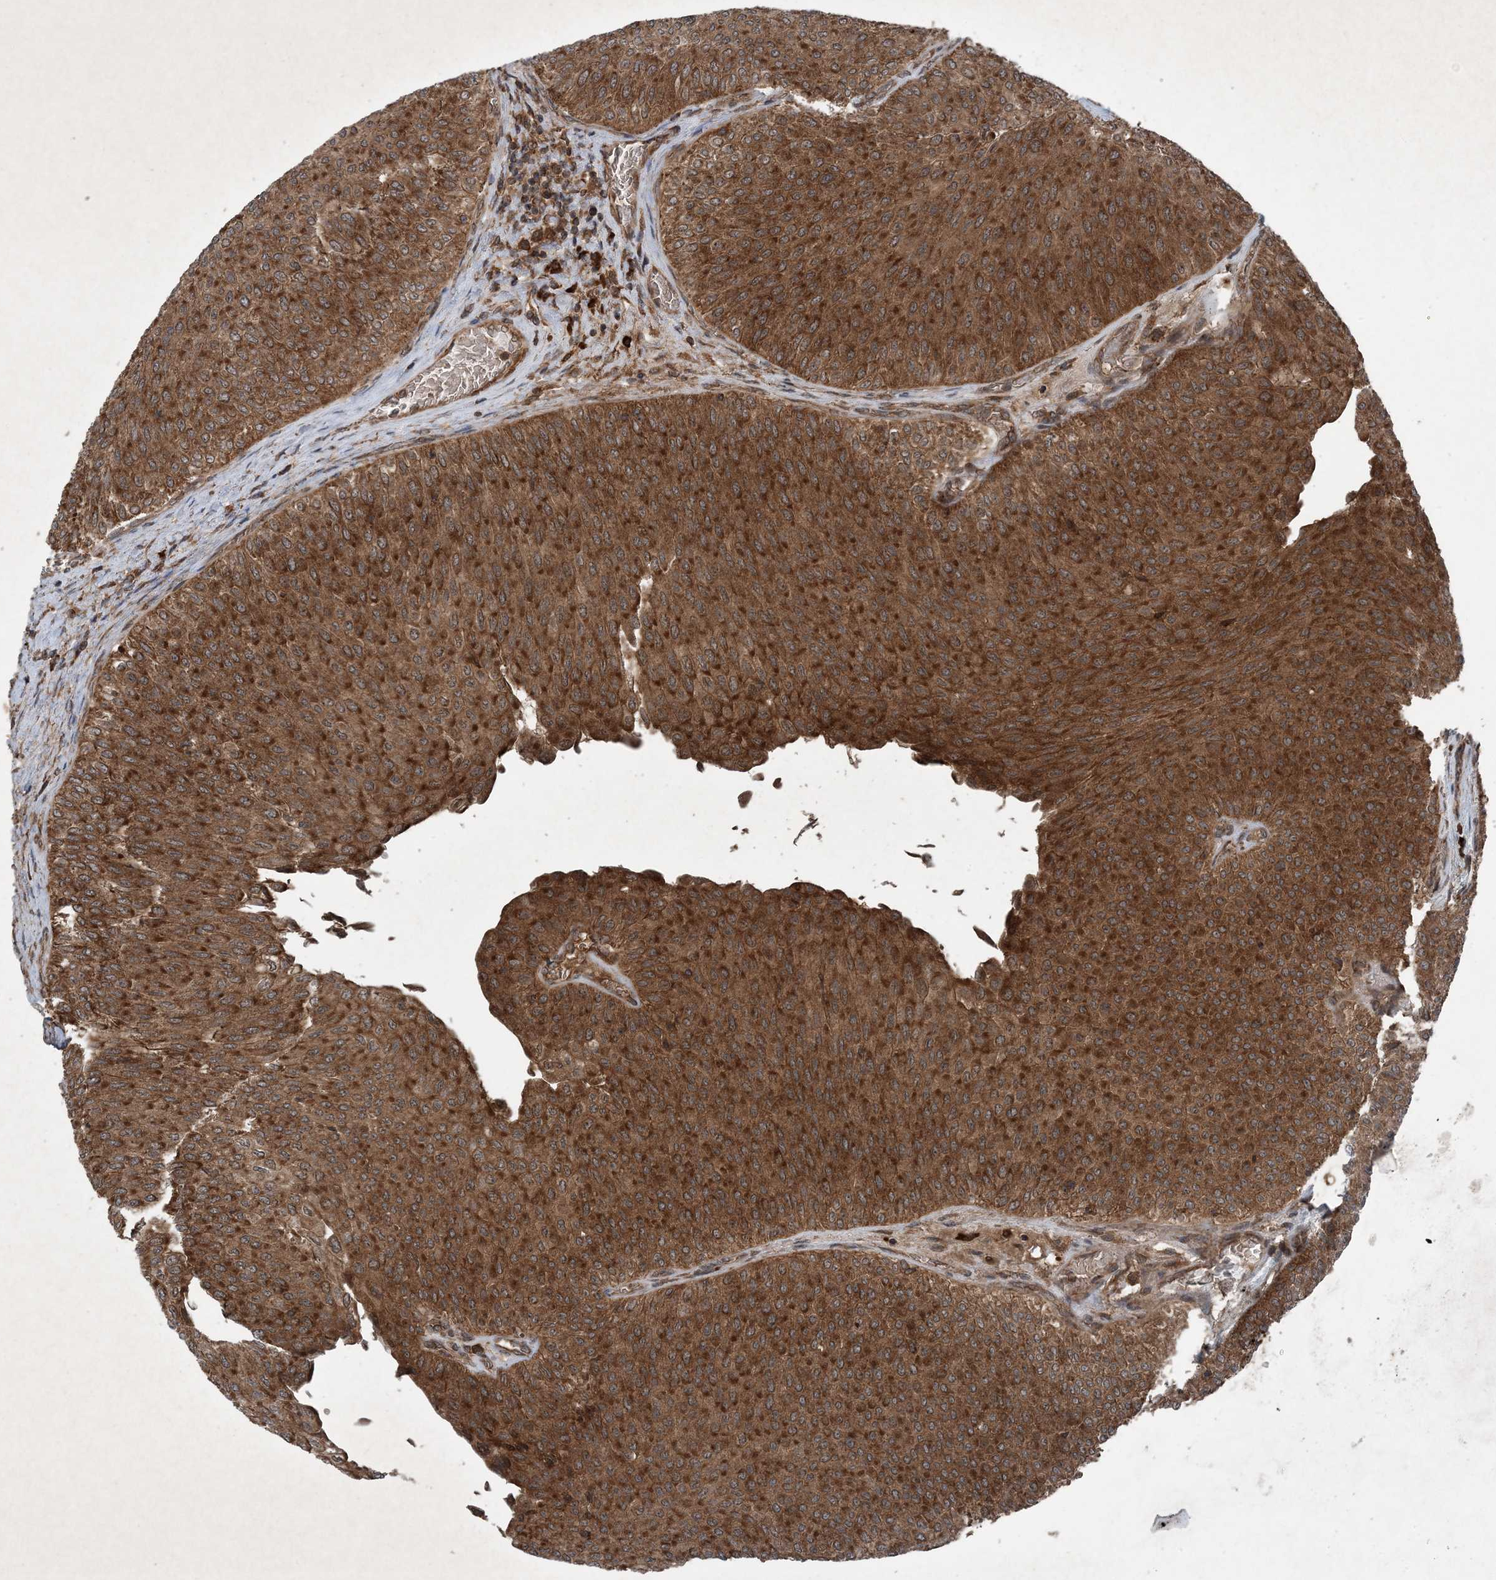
{"staining": {"intensity": "strong", "quantity": ">75%", "location": "cytoplasmic/membranous"}, "tissue": "urothelial cancer", "cell_type": "Tumor cells", "image_type": "cancer", "snomed": [{"axis": "morphology", "description": "Urothelial carcinoma, Low grade"}, {"axis": "topography", "description": "Urinary bladder"}], "caption": "Human low-grade urothelial carcinoma stained with a protein marker displays strong staining in tumor cells.", "gene": "GNG5", "patient": {"sex": "male", "age": 78}}